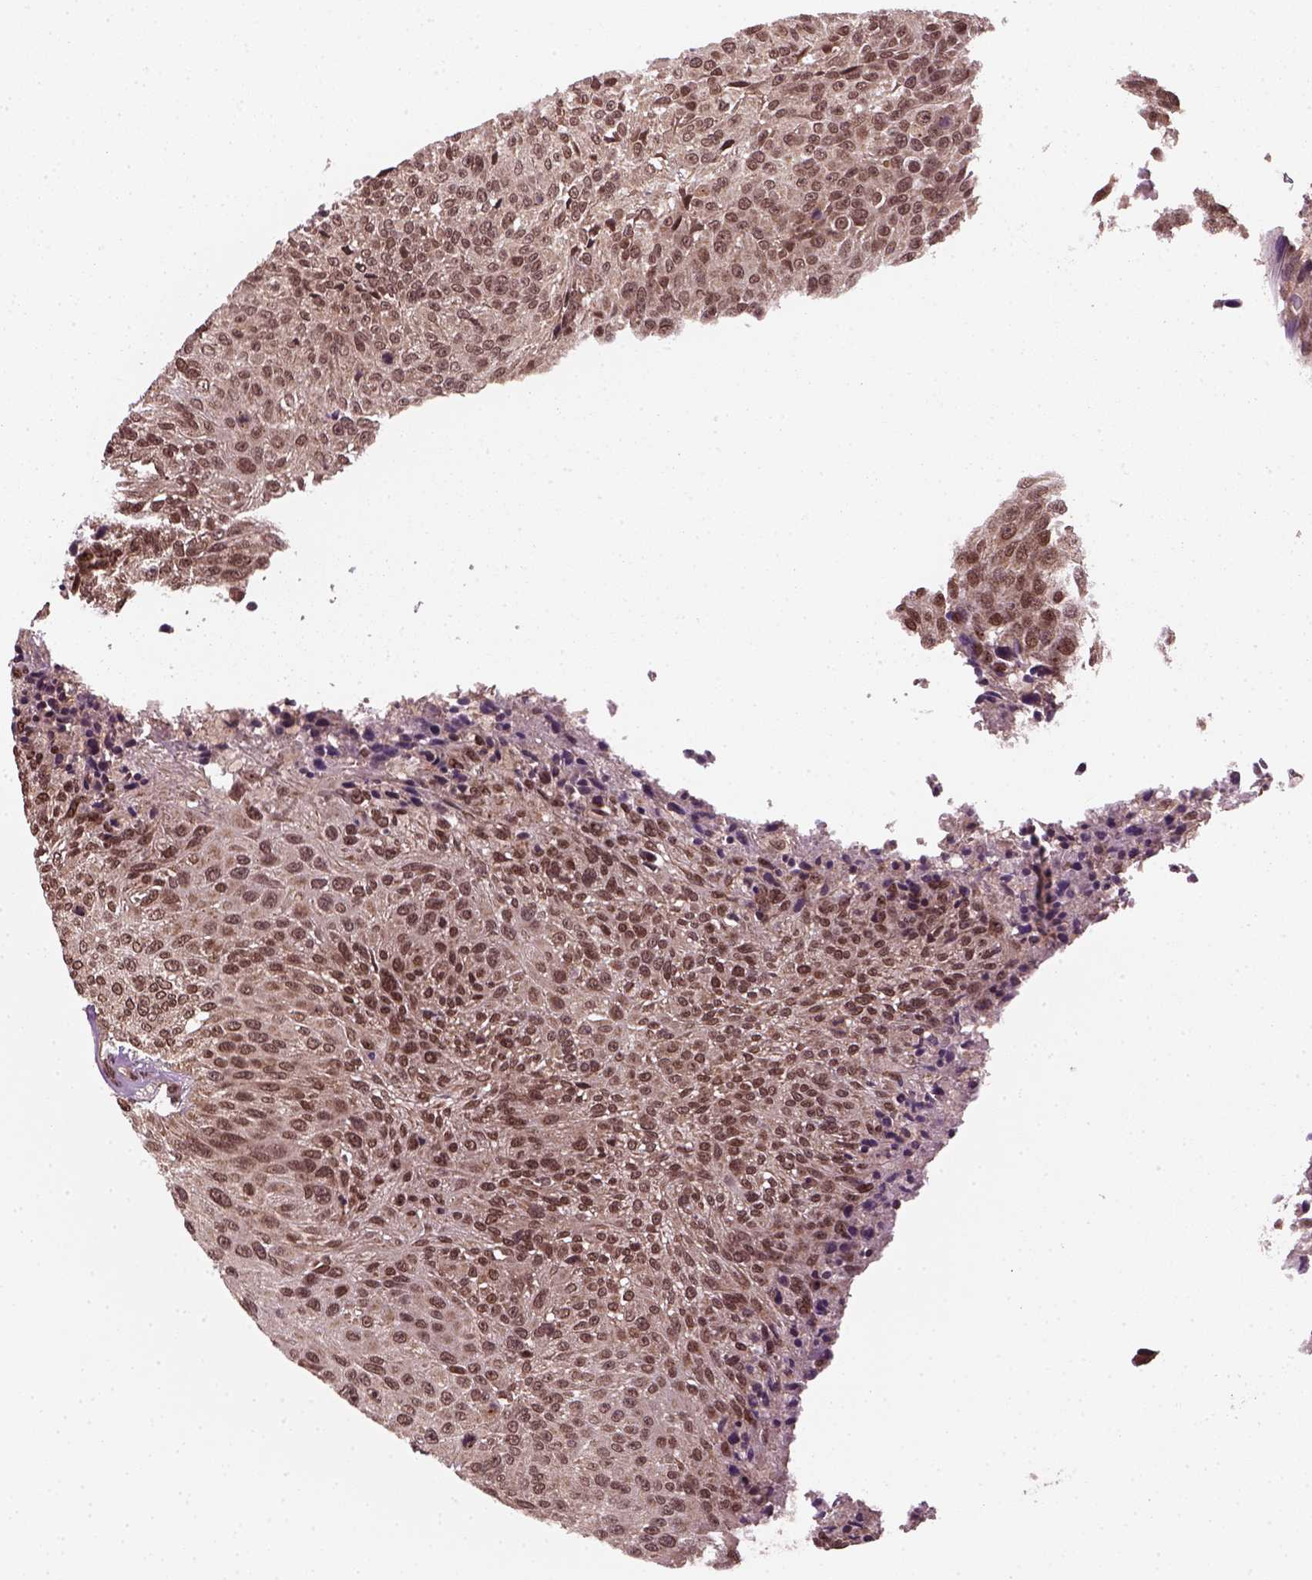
{"staining": {"intensity": "moderate", "quantity": ">75%", "location": "cytoplasmic/membranous,nuclear"}, "tissue": "urothelial cancer", "cell_type": "Tumor cells", "image_type": "cancer", "snomed": [{"axis": "morphology", "description": "Urothelial carcinoma, NOS"}, {"axis": "topography", "description": "Urinary bladder"}], "caption": "A brown stain highlights moderate cytoplasmic/membranous and nuclear positivity of a protein in transitional cell carcinoma tumor cells.", "gene": "NUDT9", "patient": {"sex": "male", "age": 55}}